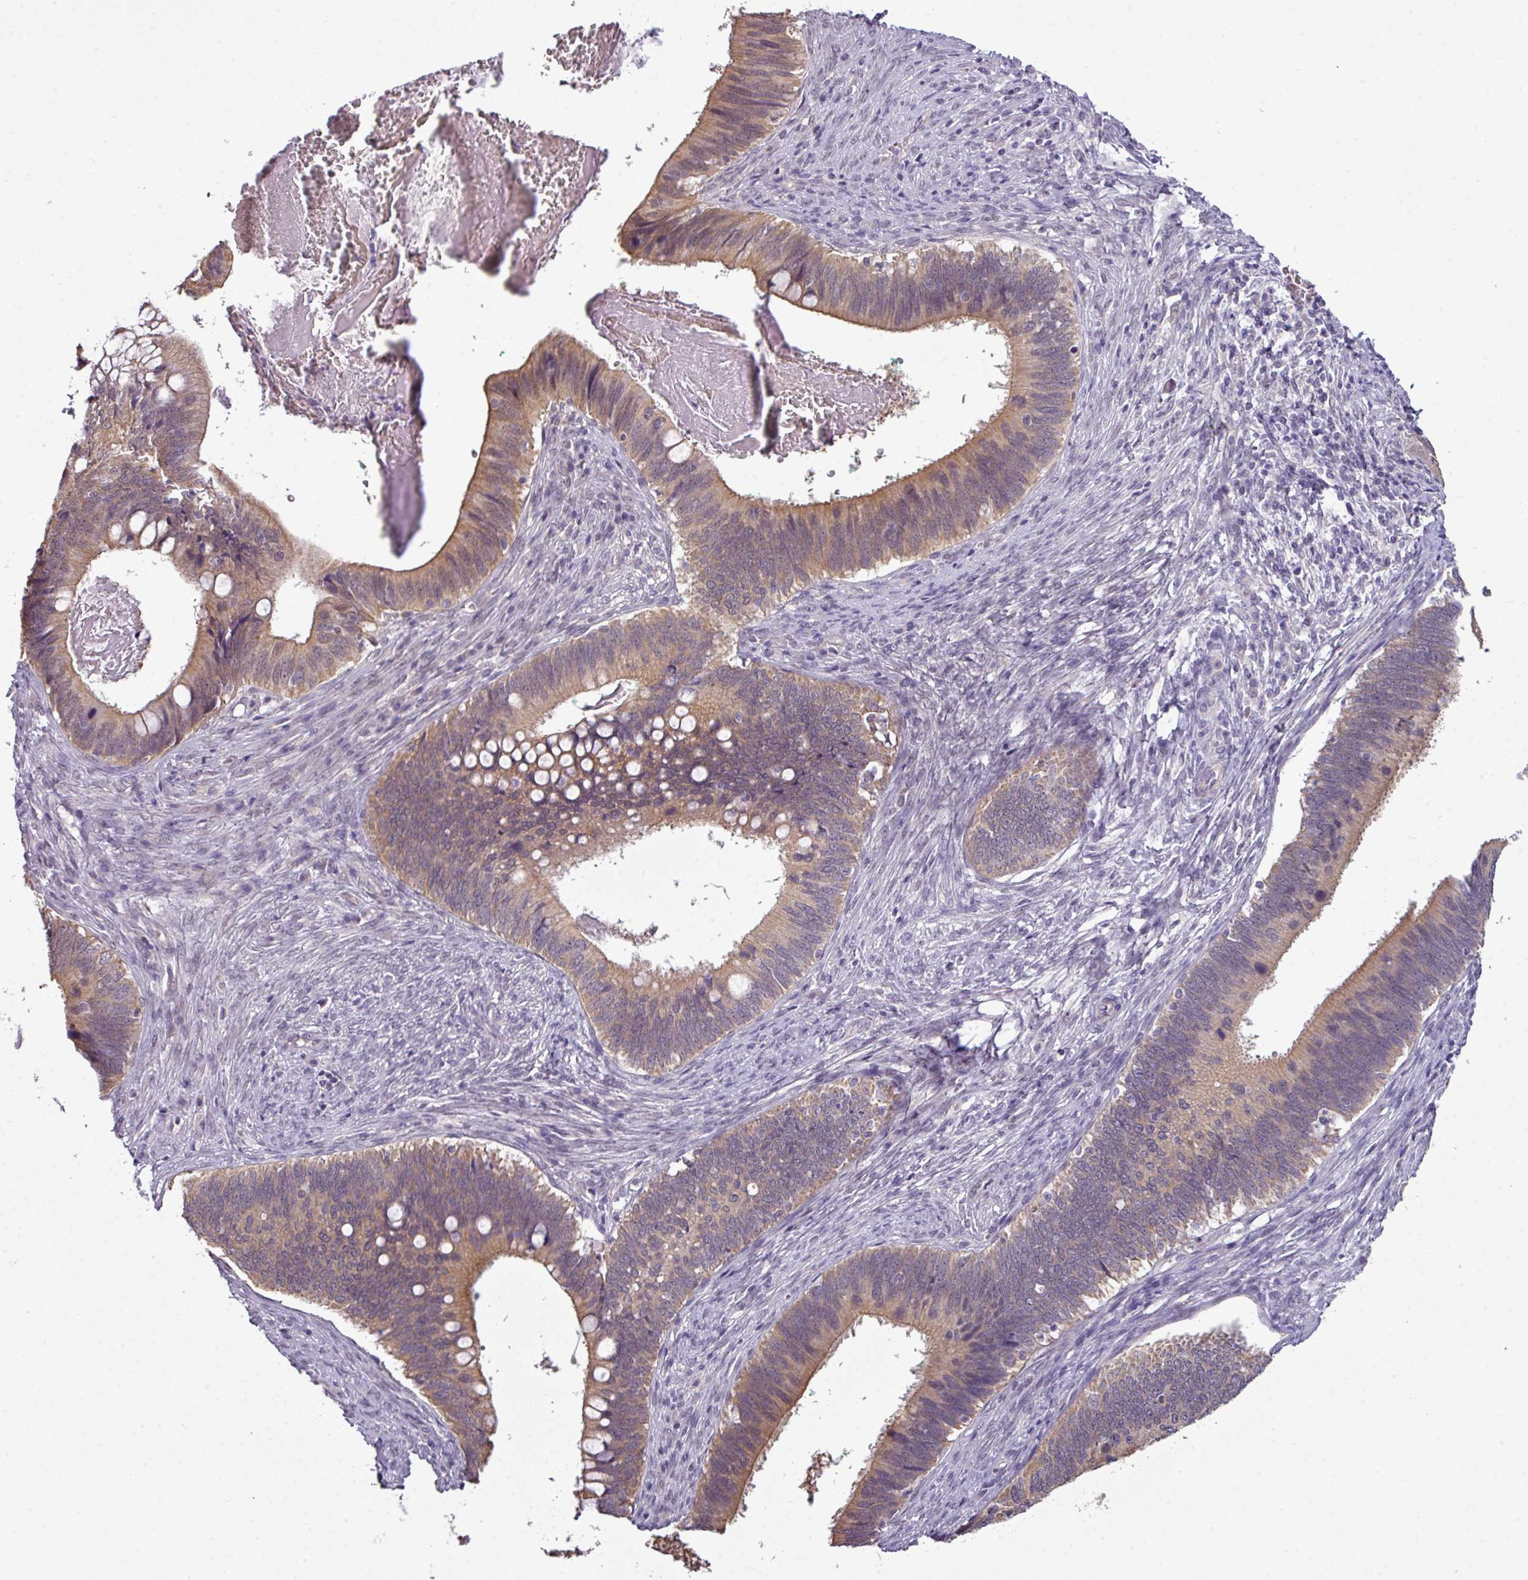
{"staining": {"intensity": "moderate", "quantity": ">75%", "location": "cytoplasmic/membranous"}, "tissue": "cervical cancer", "cell_type": "Tumor cells", "image_type": "cancer", "snomed": [{"axis": "morphology", "description": "Adenocarcinoma, NOS"}, {"axis": "topography", "description": "Cervix"}], "caption": "This photomicrograph exhibits cervical cancer (adenocarcinoma) stained with immunohistochemistry to label a protein in brown. The cytoplasmic/membranous of tumor cells show moderate positivity for the protein. Nuclei are counter-stained blue.", "gene": "ZNF217", "patient": {"sex": "female", "age": 42}}